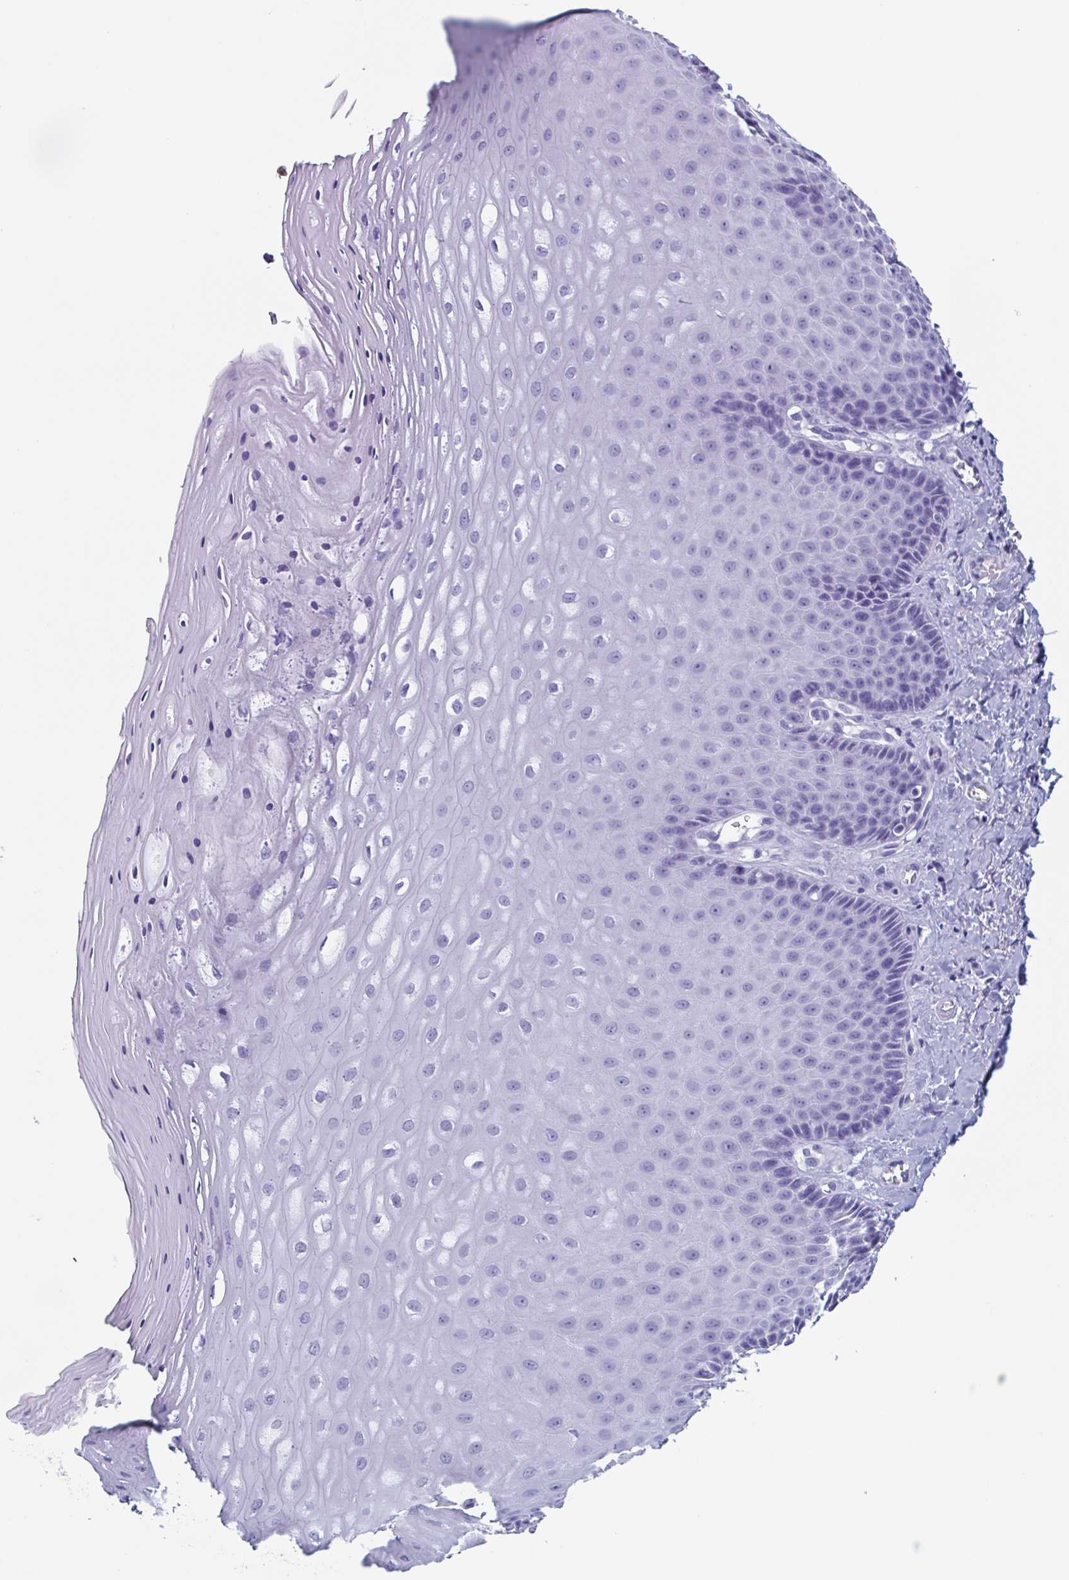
{"staining": {"intensity": "negative", "quantity": "none", "location": "none"}, "tissue": "vagina", "cell_type": "Squamous epithelial cells", "image_type": "normal", "snomed": [{"axis": "morphology", "description": "Normal tissue, NOS"}, {"axis": "topography", "description": "Vagina"}], "caption": "Squamous epithelial cells show no significant protein staining in benign vagina. (DAB (3,3'-diaminobenzidine) immunohistochemistry (IHC) visualized using brightfield microscopy, high magnification).", "gene": "BPI", "patient": {"sex": "female", "age": 83}}